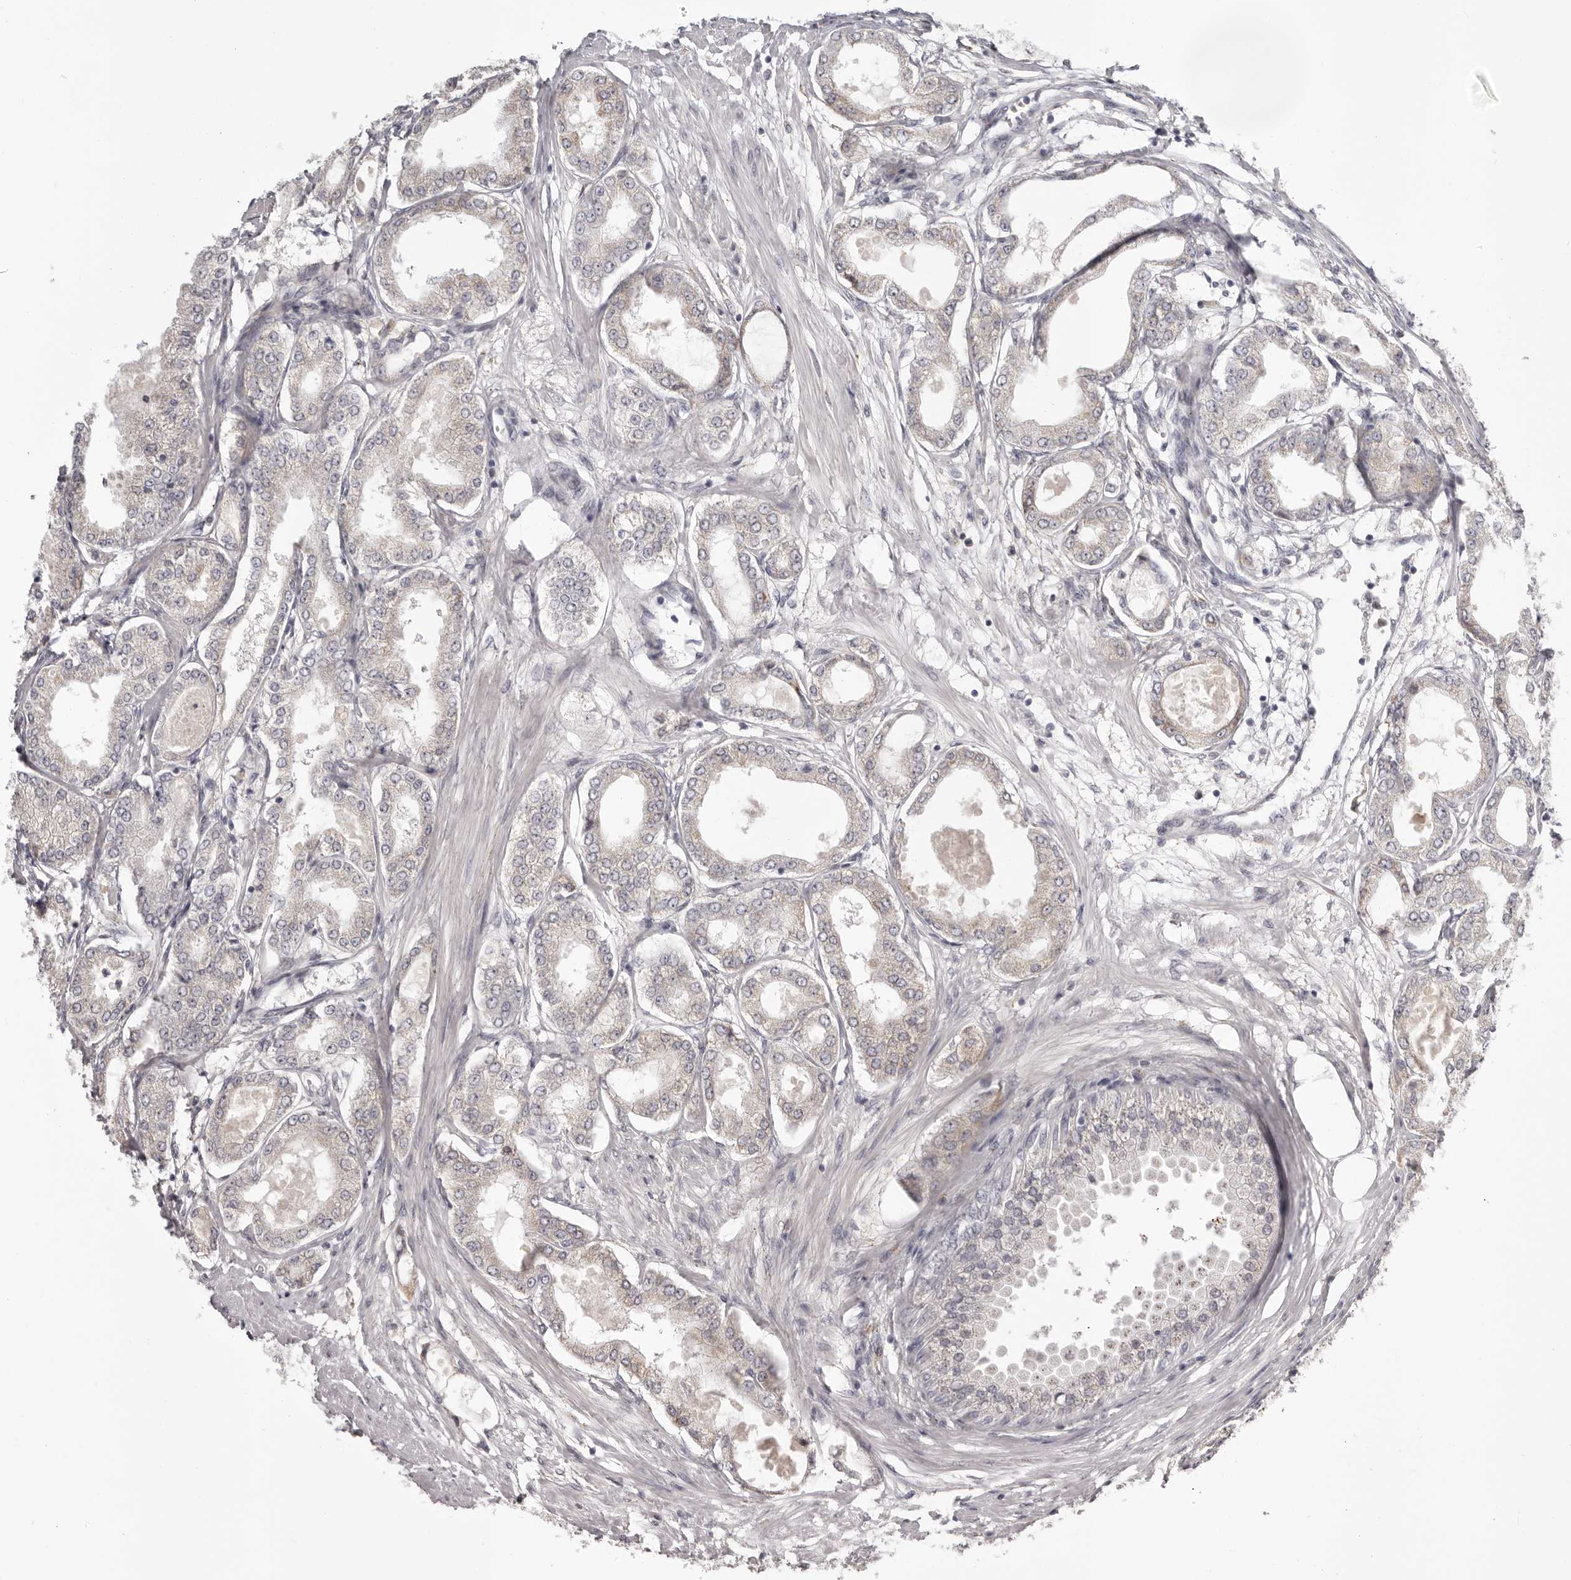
{"staining": {"intensity": "negative", "quantity": "none", "location": "none"}, "tissue": "prostate cancer", "cell_type": "Tumor cells", "image_type": "cancer", "snomed": [{"axis": "morphology", "description": "Adenocarcinoma, Low grade"}, {"axis": "topography", "description": "Prostate"}], "caption": "This is an immunohistochemistry (IHC) photomicrograph of human prostate cancer (low-grade adenocarcinoma). There is no positivity in tumor cells.", "gene": "OTUD3", "patient": {"sex": "male", "age": 63}}